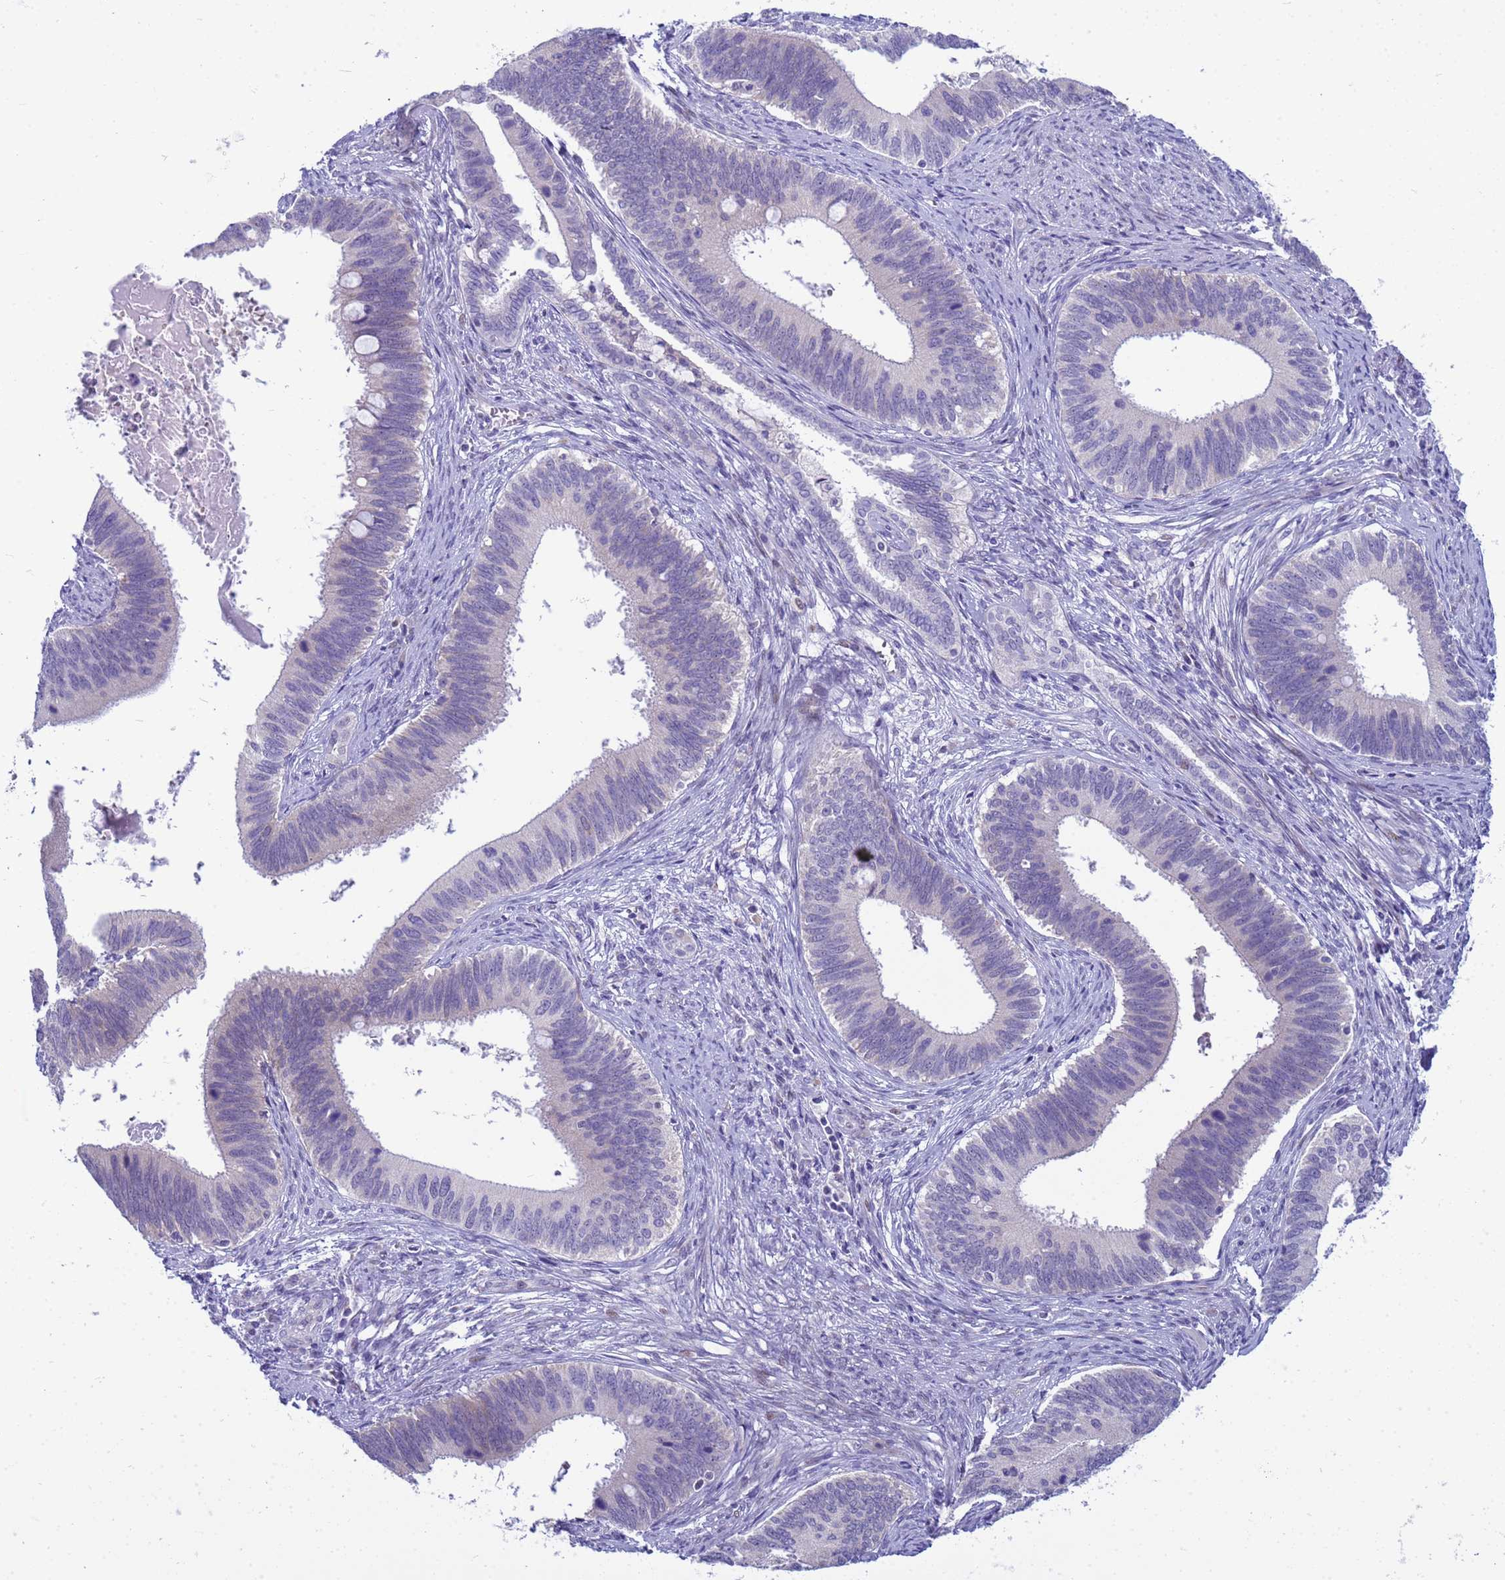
{"staining": {"intensity": "negative", "quantity": "none", "location": "none"}, "tissue": "cervical cancer", "cell_type": "Tumor cells", "image_type": "cancer", "snomed": [{"axis": "morphology", "description": "Adenocarcinoma, NOS"}, {"axis": "topography", "description": "Cervix"}], "caption": "Photomicrograph shows no significant protein staining in tumor cells of adenocarcinoma (cervical). (DAB IHC visualized using brightfield microscopy, high magnification).", "gene": "LRATD1", "patient": {"sex": "female", "age": 42}}